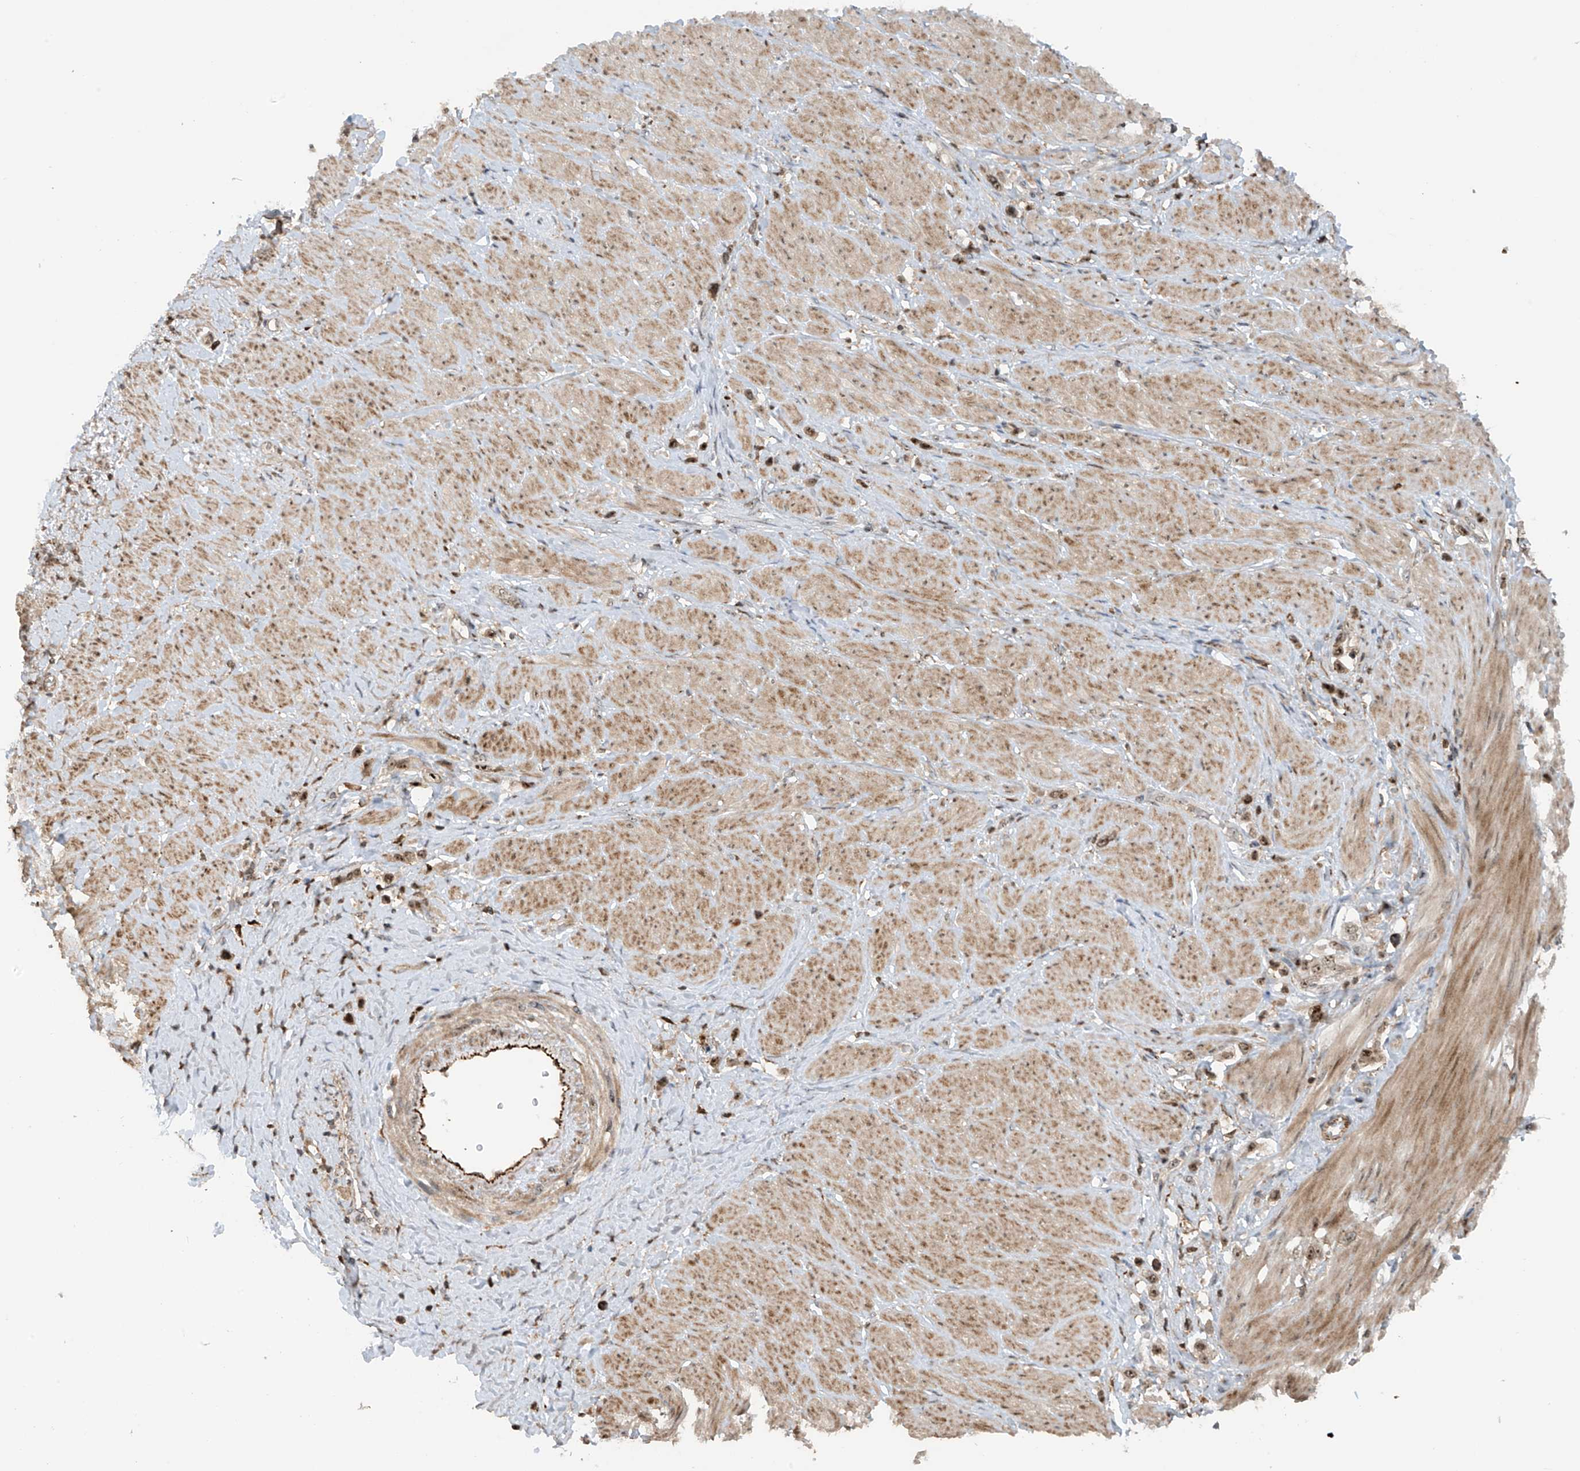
{"staining": {"intensity": "moderate", "quantity": ">75%", "location": "nuclear"}, "tissue": "stomach cancer", "cell_type": "Tumor cells", "image_type": "cancer", "snomed": [{"axis": "morphology", "description": "Adenocarcinoma, NOS"}, {"axis": "topography", "description": "Stomach"}], "caption": "Immunohistochemical staining of stomach cancer (adenocarcinoma) reveals moderate nuclear protein expression in about >75% of tumor cells.", "gene": "REPIN1", "patient": {"sex": "female", "age": 65}}